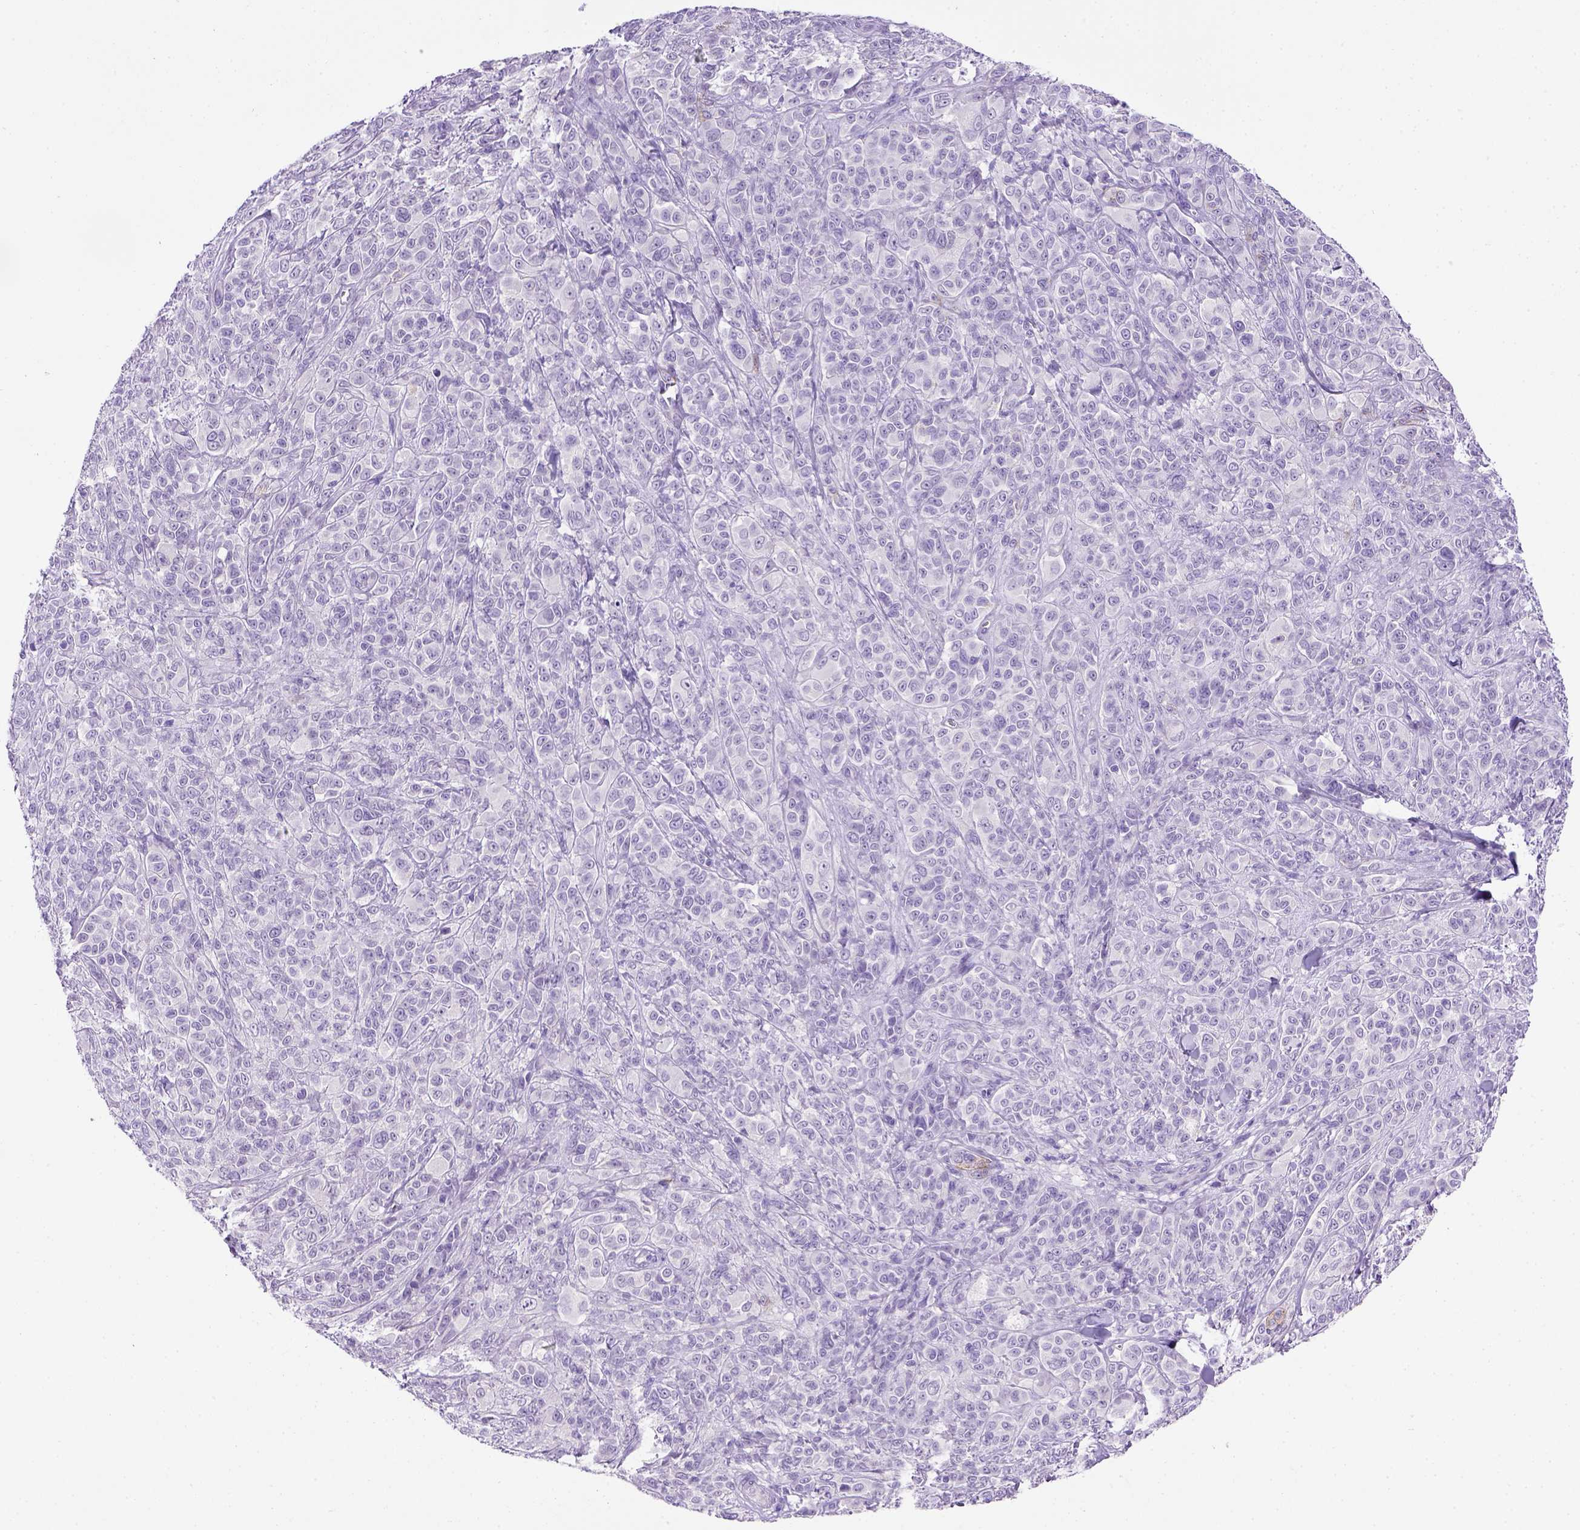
{"staining": {"intensity": "negative", "quantity": "none", "location": "none"}, "tissue": "melanoma", "cell_type": "Tumor cells", "image_type": "cancer", "snomed": [{"axis": "morphology", "description": "Malignant melanoma, NOS"}, {"axis": "topography", "description": "Skin"}], "caption": "DAB immunohistochemical staining of malignant melanoma shows no significant staining in tumor cells. (DAB immunohistochemistry, high magnification).", "gene": "CDH1", "patient": {"sex": "female", "age": 87}}